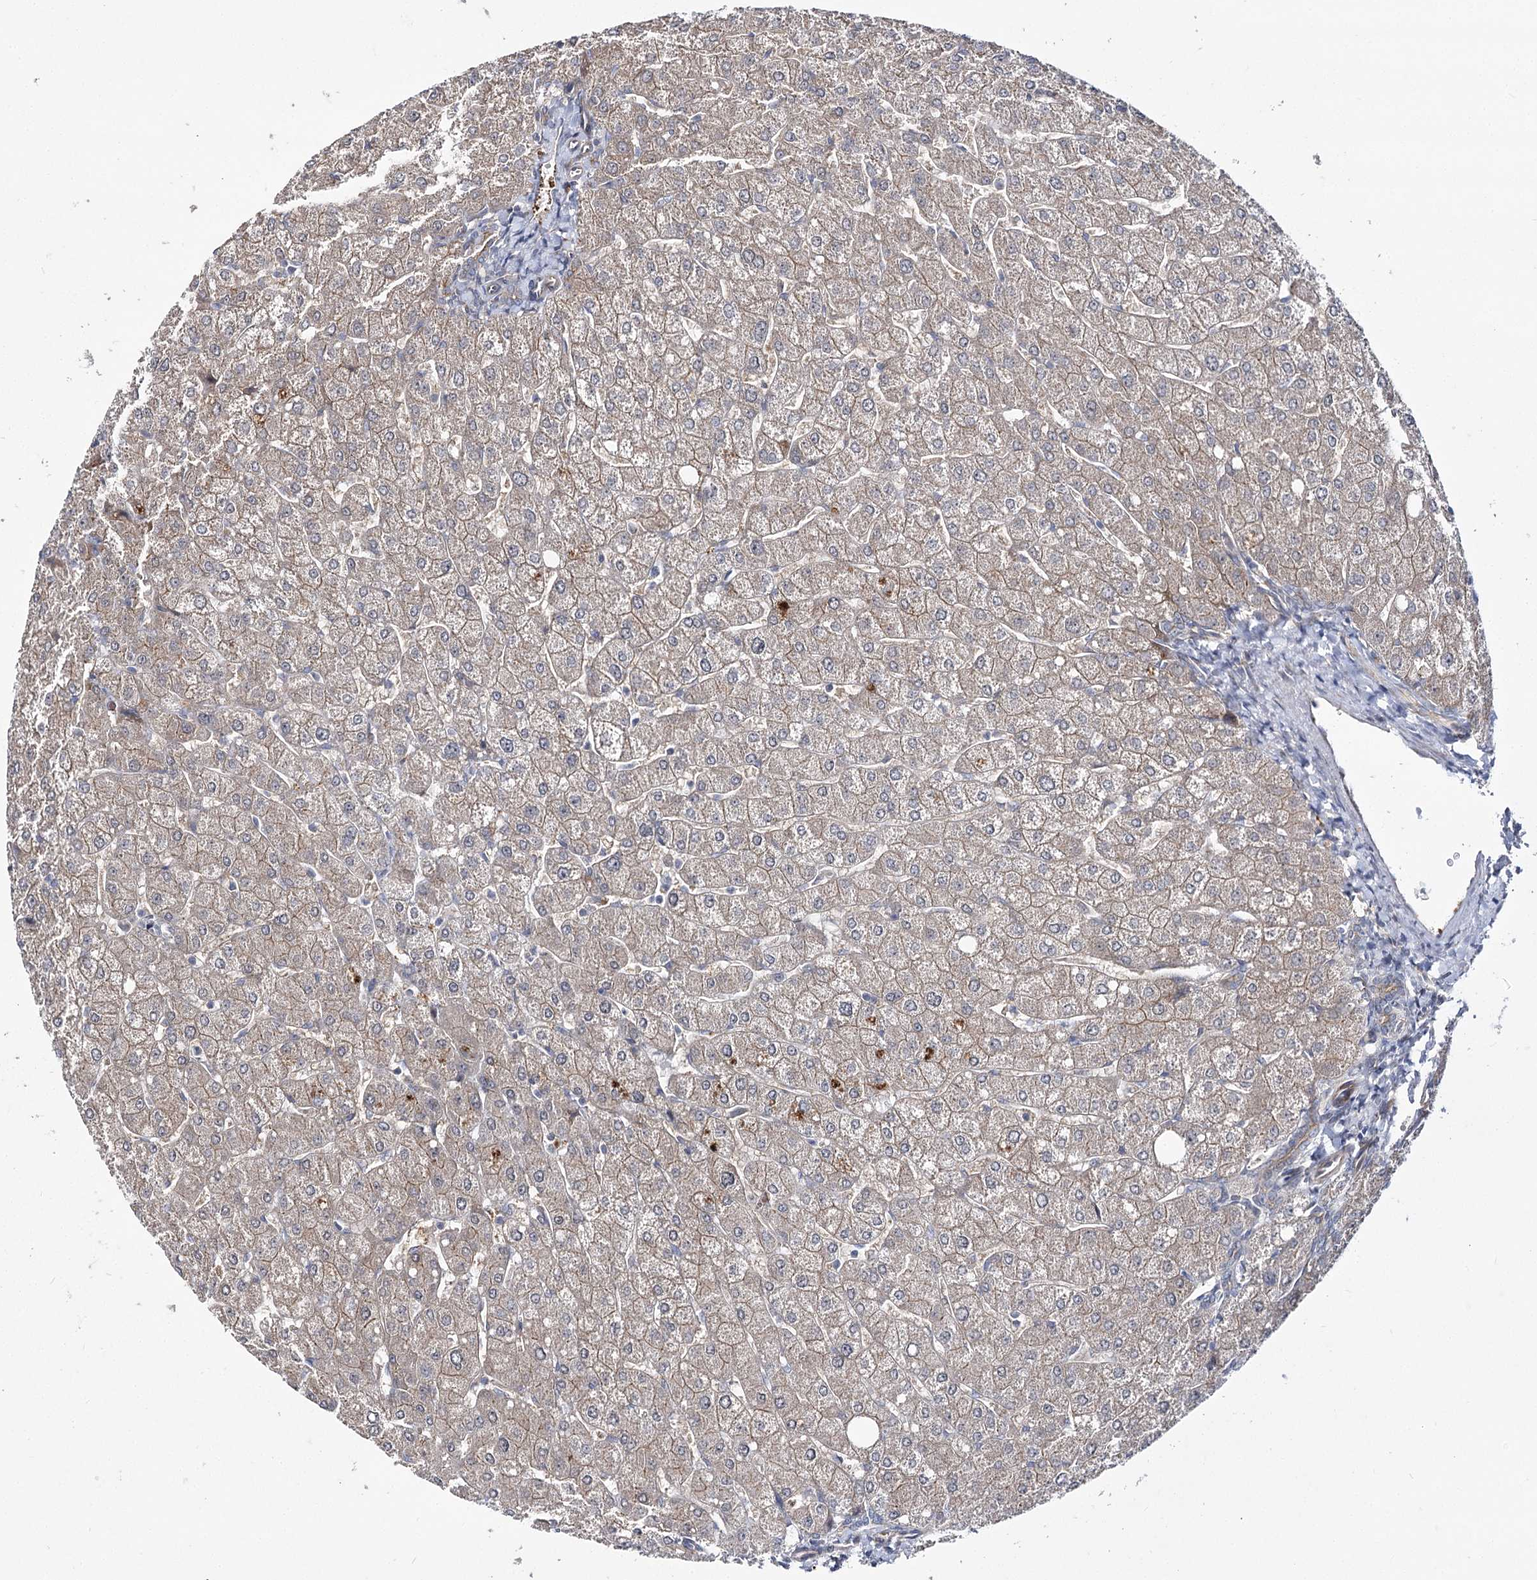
{"staining": {"intensity": "negative", "quantity": "none", "location": "none"}, "tissue": "liver", "cell_type": "Cholangiocytes", "image_type": "normal", "snomed": [{"axis": "morphology", "description": "Normal tissue, NOS"}, {"axis": "topography", "description": "Liver"}], "caption": "Liver stained for a protein using immunohistochemistry demonstrates no staining cholangiocytes.", "gene": "ARHGAP32", "patient": {"sex": "male", "age": 55}}